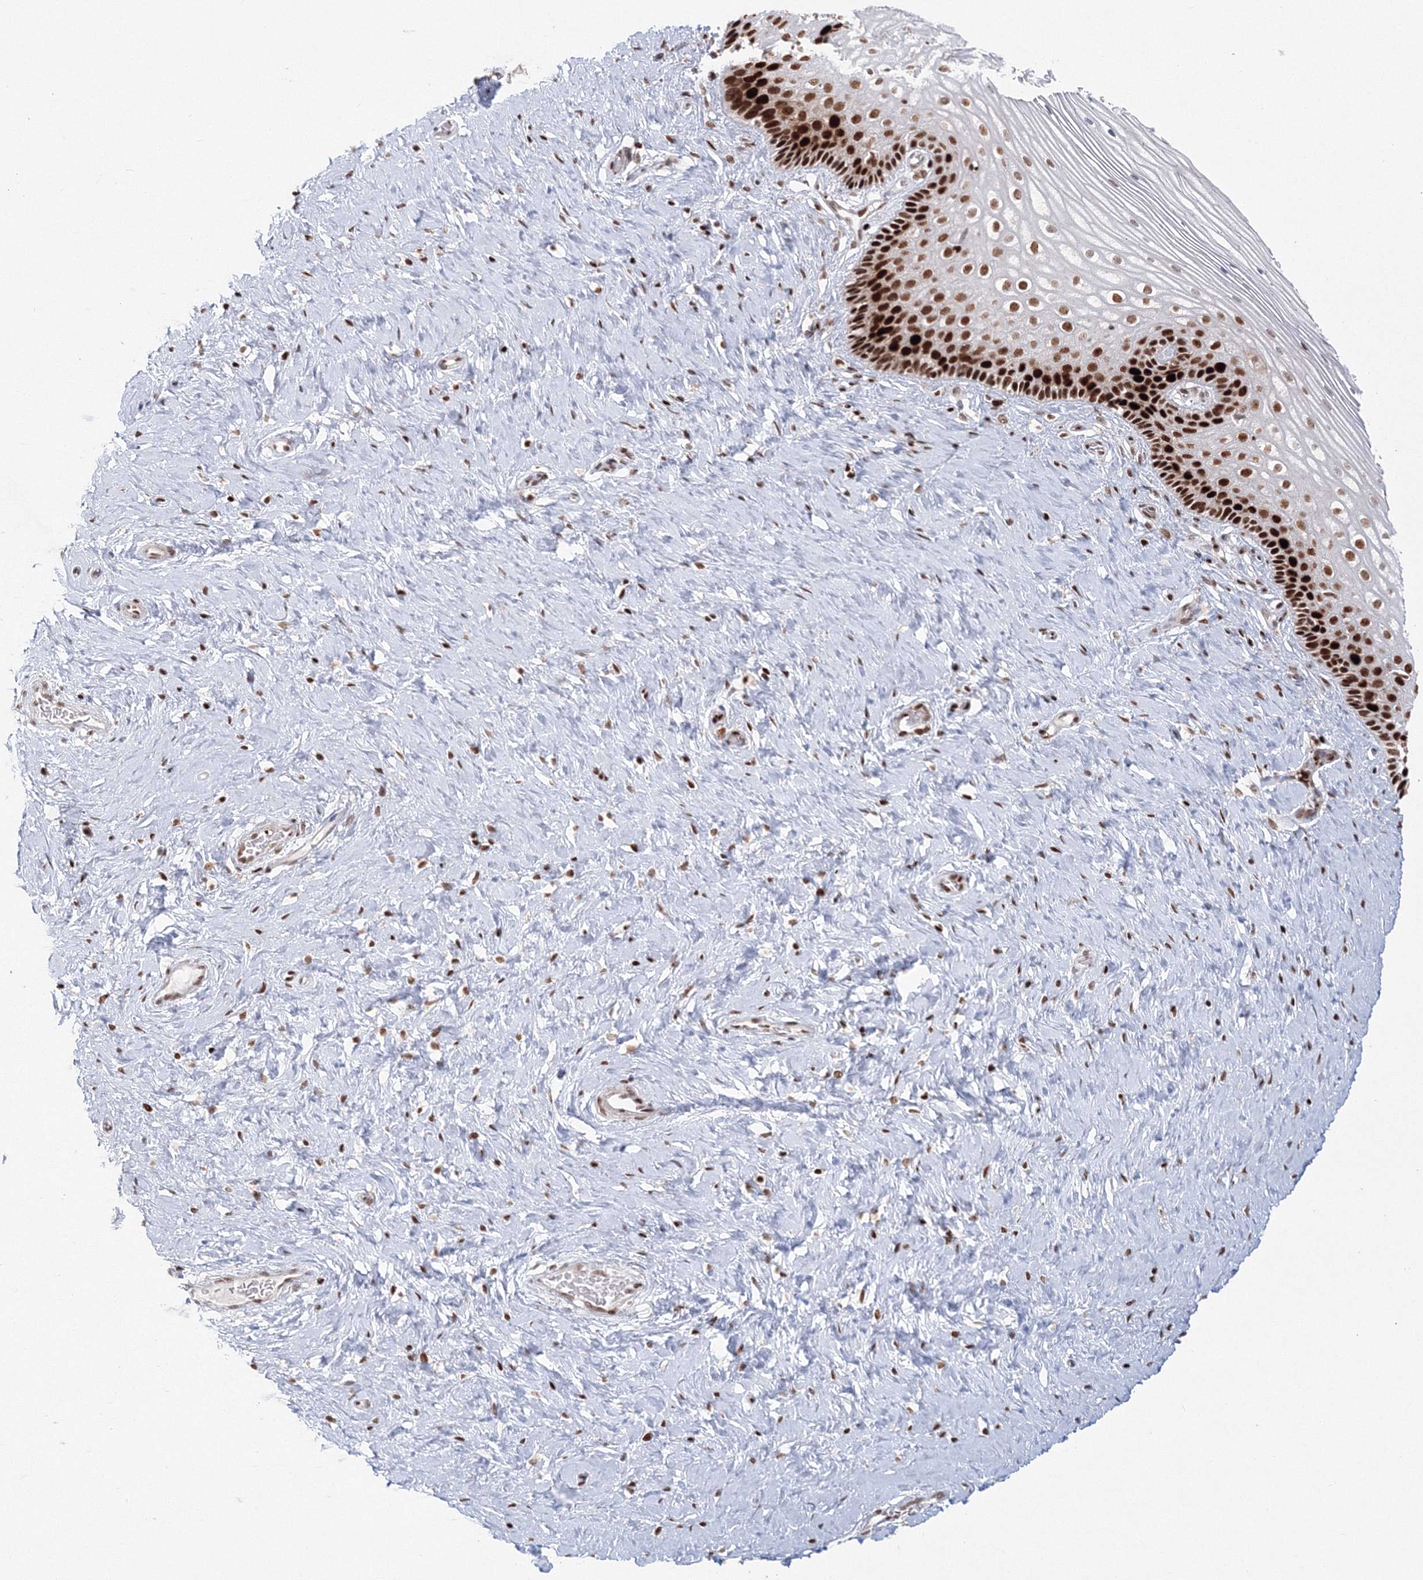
{"staining": {"intensity": "moderate", "quantity": ">75%", "location": "nuclear"}, "tissue": "cervix", "cell_type": "Glandular cells", "image_type": "normal", "snomed": [{"axis": "morphology", "description": "Normal tissue, NOS"}, {"axis": "topography", "description": "Cervix"}], "caption": "Immunohistochemical staining of normal human cervix exhibits >75% levels of moderate nuclear protein expression in about >75% of glandular cells. Using DAB (brown) and hematoxylin (blue) stains, captured at high magnification using brightfield microscopy.", "gene": "LIG1", "patient": {"sex": "female", "age": 33}}